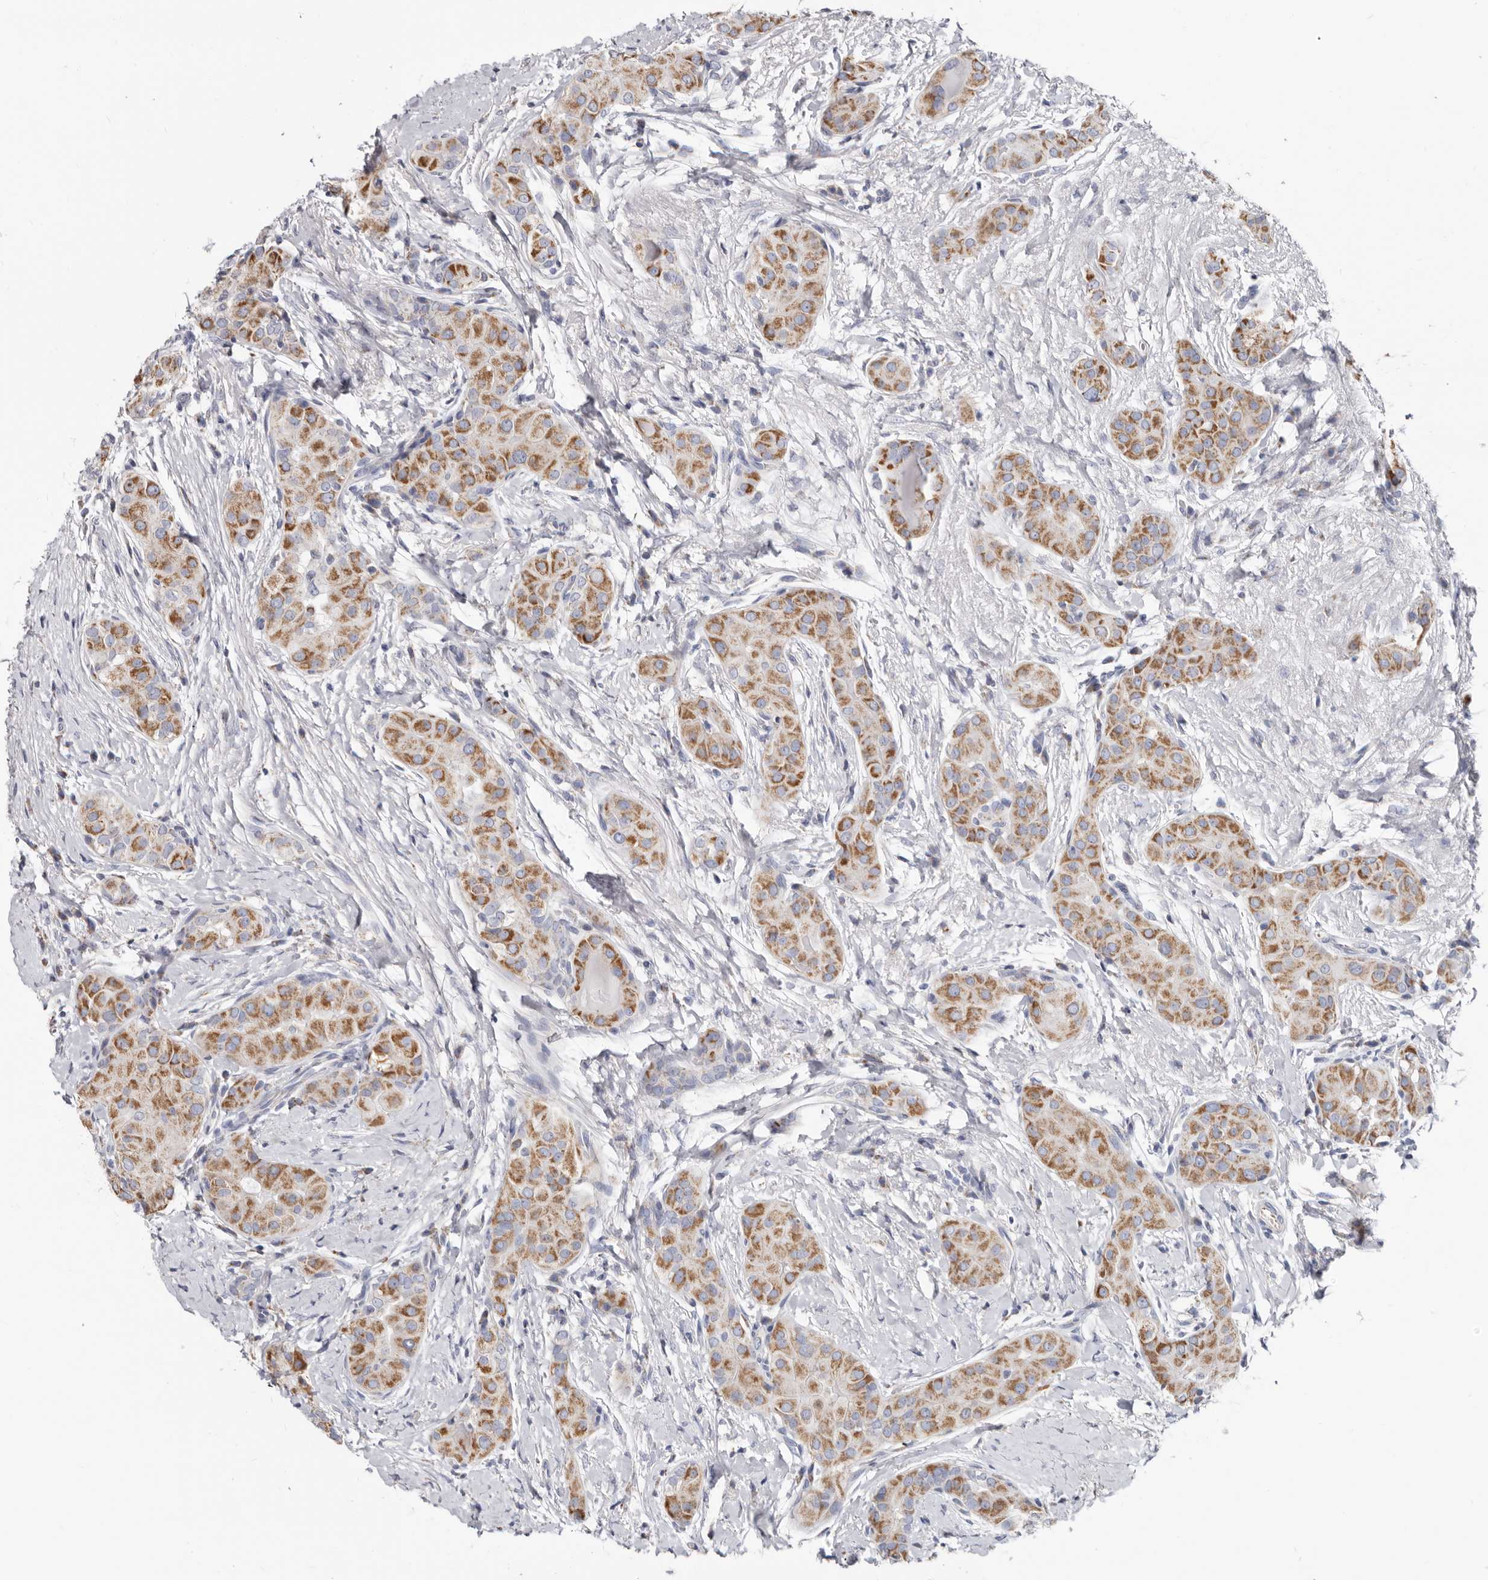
{"staining": {"intensity": "moderate", "quantity": ">75%", "location": "cytoplasmic/membranous"}, "tissue": "thyroid cancer", "cell_type": "Tumor cells", "image_type": "cancer", "snomed": [{"axis": "morphology", "description": "Papillary adenocarcinoma, NOS"}, {"axis": "topography", "description": "Thyroid gland"}], "caption": "Human papillary adenocarcinoma (thyroid) stained with a protein marker reveals moderate staining in tumor cells.", "gene": "RSPO2", "patient": {"sex": "male", "age": 33}}